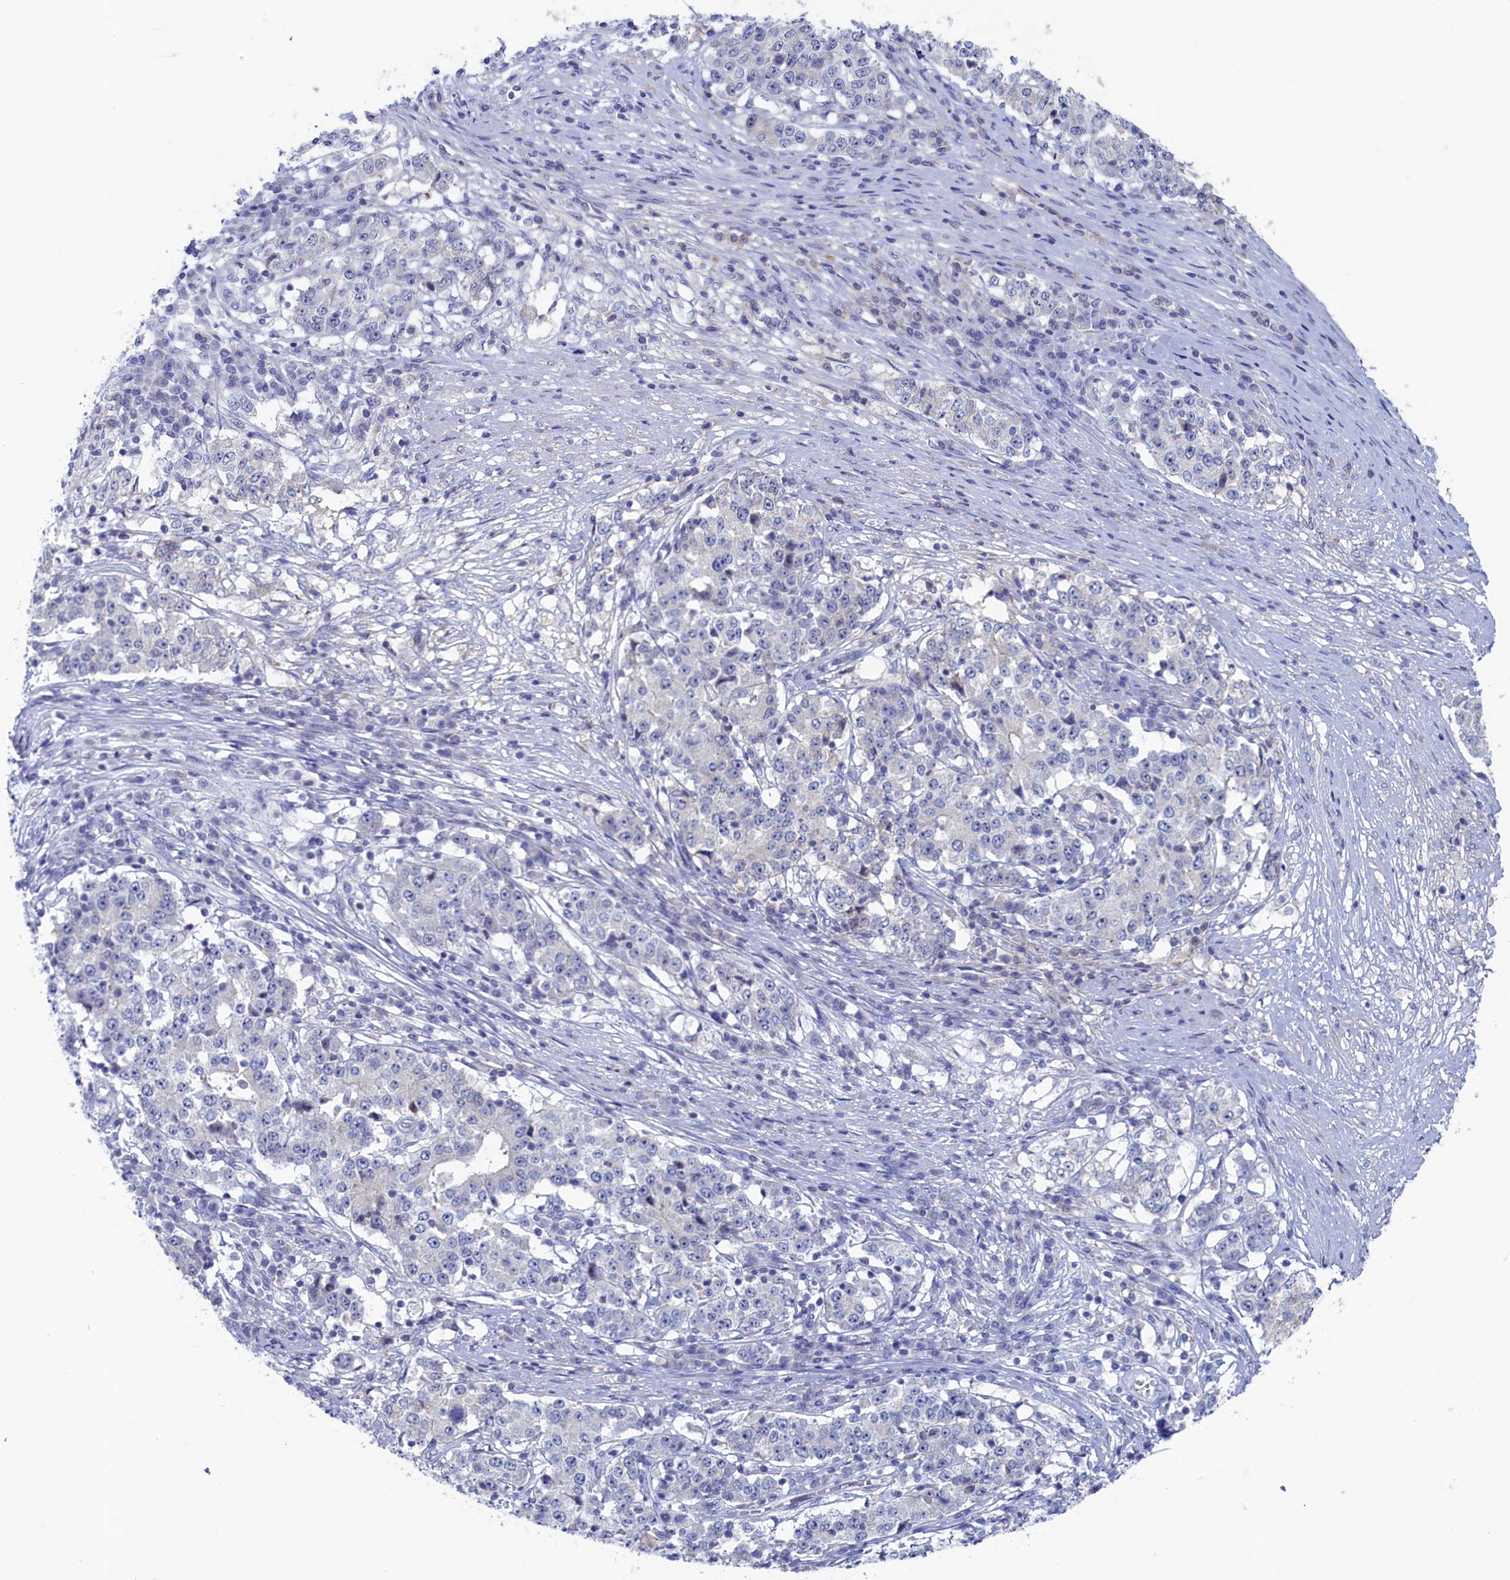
{"staining": {"intensity": "negative", "quantity": "none", "location": "none"}, "tissue": "stomach cancer", "cell_type": "Tumor cells", "image_type": "cancer", "snomed": [{"axis": "morphology", "description": "Adenocarcinoma, NOS"}, {"axis": "topography", "description": "Stomach"}], "caption": "IHC histopathology image of neoplastic tissue: human adenocarcinoma (stomach) stained with DAB (3,3'-diaminobenzidine) displays no significant protein expression in tumor cells.", "gene": "WDR76", "patient": {"sex": "male", "age": 59}}